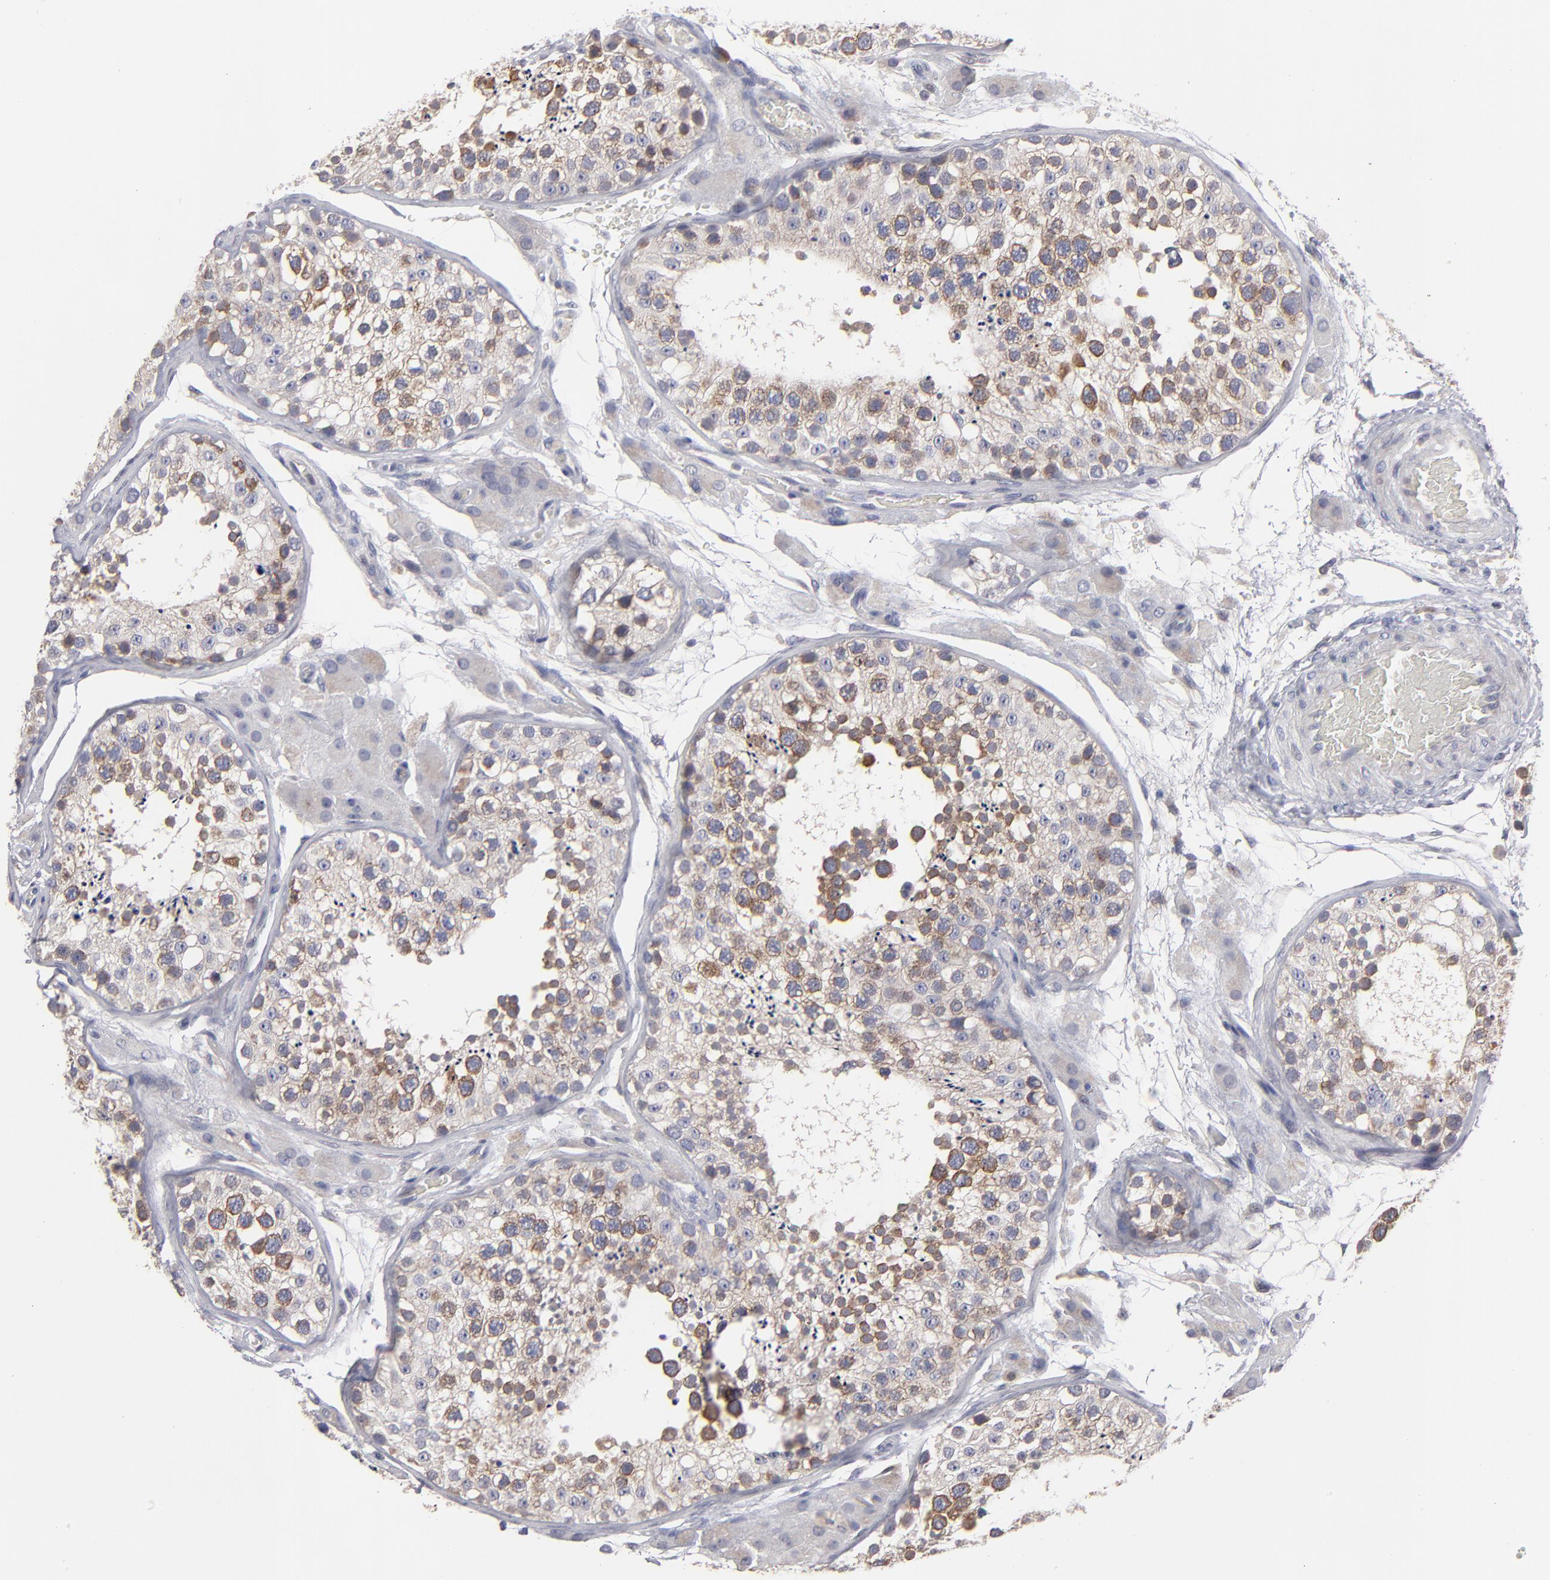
{"staining": {"intensity": "strong", "quantity": "25%-75%", "location": "cytoplasmic/membranous,nuclear"}, "tissue": "testis", "cell_type": "Cells in seminiferous ducts", "image_type": "normal", "snomed": [{"axis": "morphology", "description": "Normal tissue, NOS"}, {"axis": "topography", "description": "Testis"}], "caption": "About 25%-75% of cells in seminiferous ducts in unremarkable human testis demonstrate strong cytoplasmic/membranous,nuclear protein positivity as visualized by brown immunohistochemical staining.", "gene": "CEP97", "patient": {"sex": "male", "age": 26}}